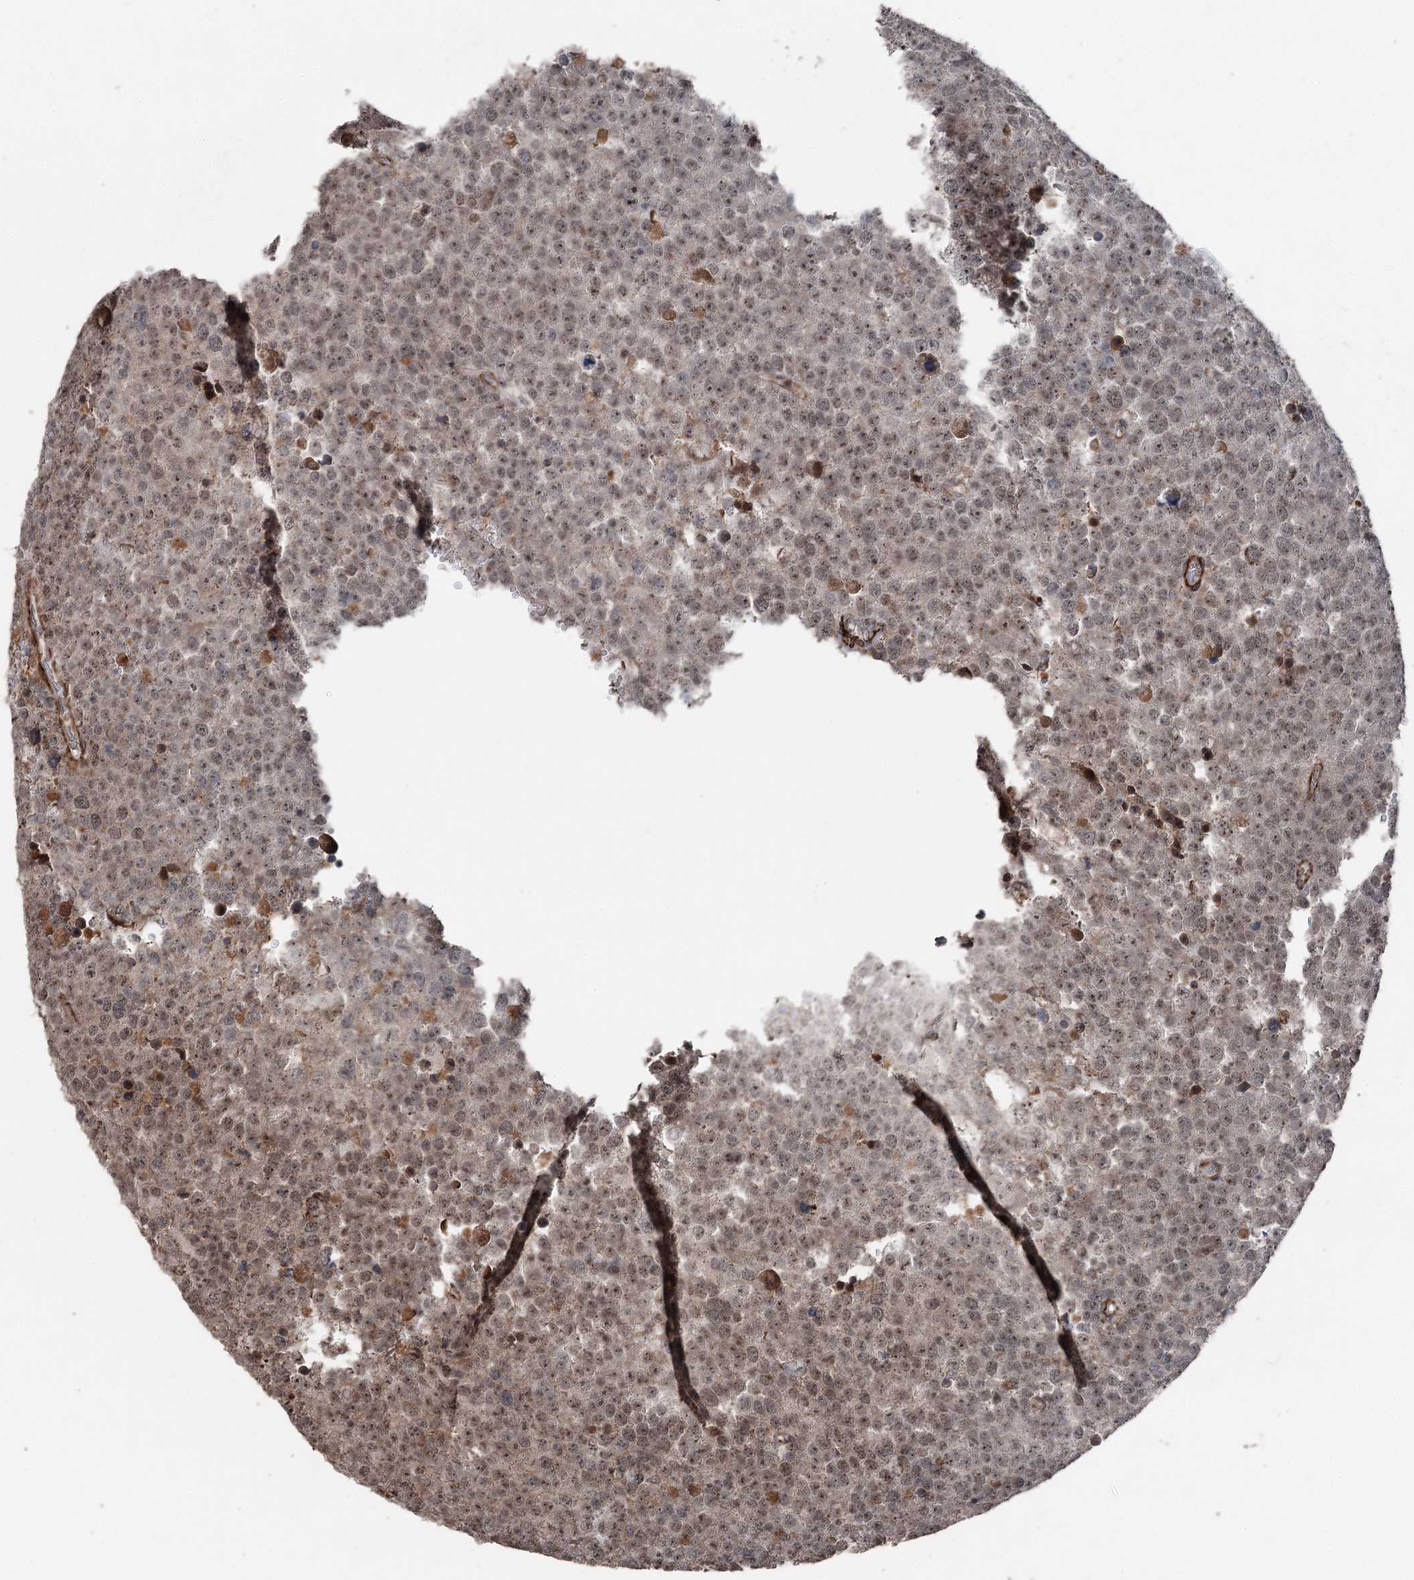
{"staining": {"intensity": "weak", "quantity": ">75%", "location": "nuclear"}, "tissue": "testis cancer", "cell_type": "Tumor cells", "image_type": "cancer", "snomed": [{"axis": "morphology", "description": "Seminoma, NOS"}, {"axis": "topography", "description": "Testis"}], "caption": "Protein expression analysis of testis cancer (seminoma) shows weak nuclear expression in about >75% of tumor cells.", "gene": "CCDC82", "patient": {"sex": "male", "age": 71}}